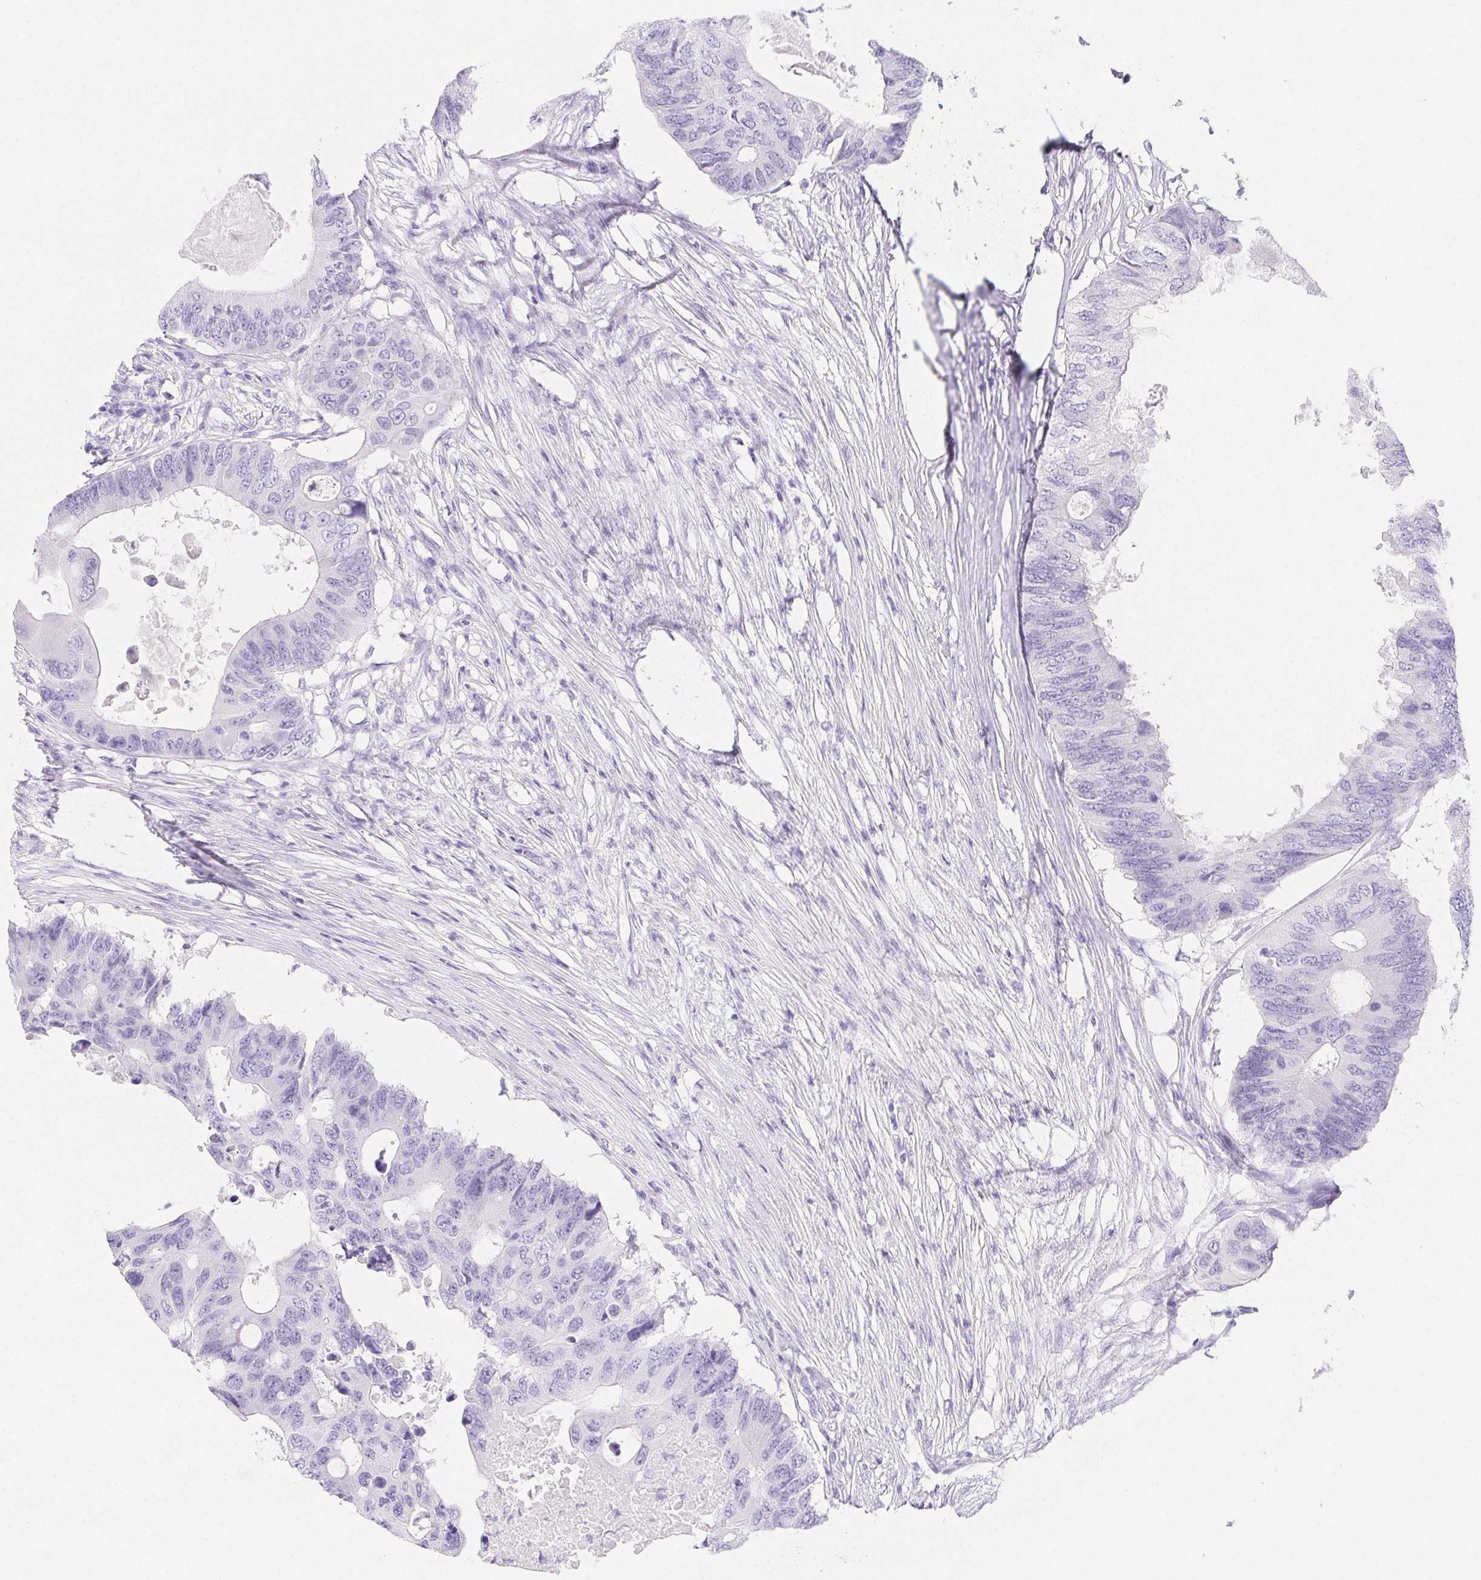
{"staining": {"intensity": "negative", "quantity": "none", "location": "none"}, "tissue": "colorectal cancer", "cell_type": "Tumor cells", "image_type": "cancer", "snomed": [{"axis": "morphology", "description": "Adenocarcinoma, NOS"}, {"axis": "topography", "description": "Colon"}], "caption": "Colorectal cancer (adenocarcinoma) was stained to show a protein in brown. There is no significant positivity in tumor cells.", "gene": "HRC", "patient": {"sex": "male", "age": 71}}